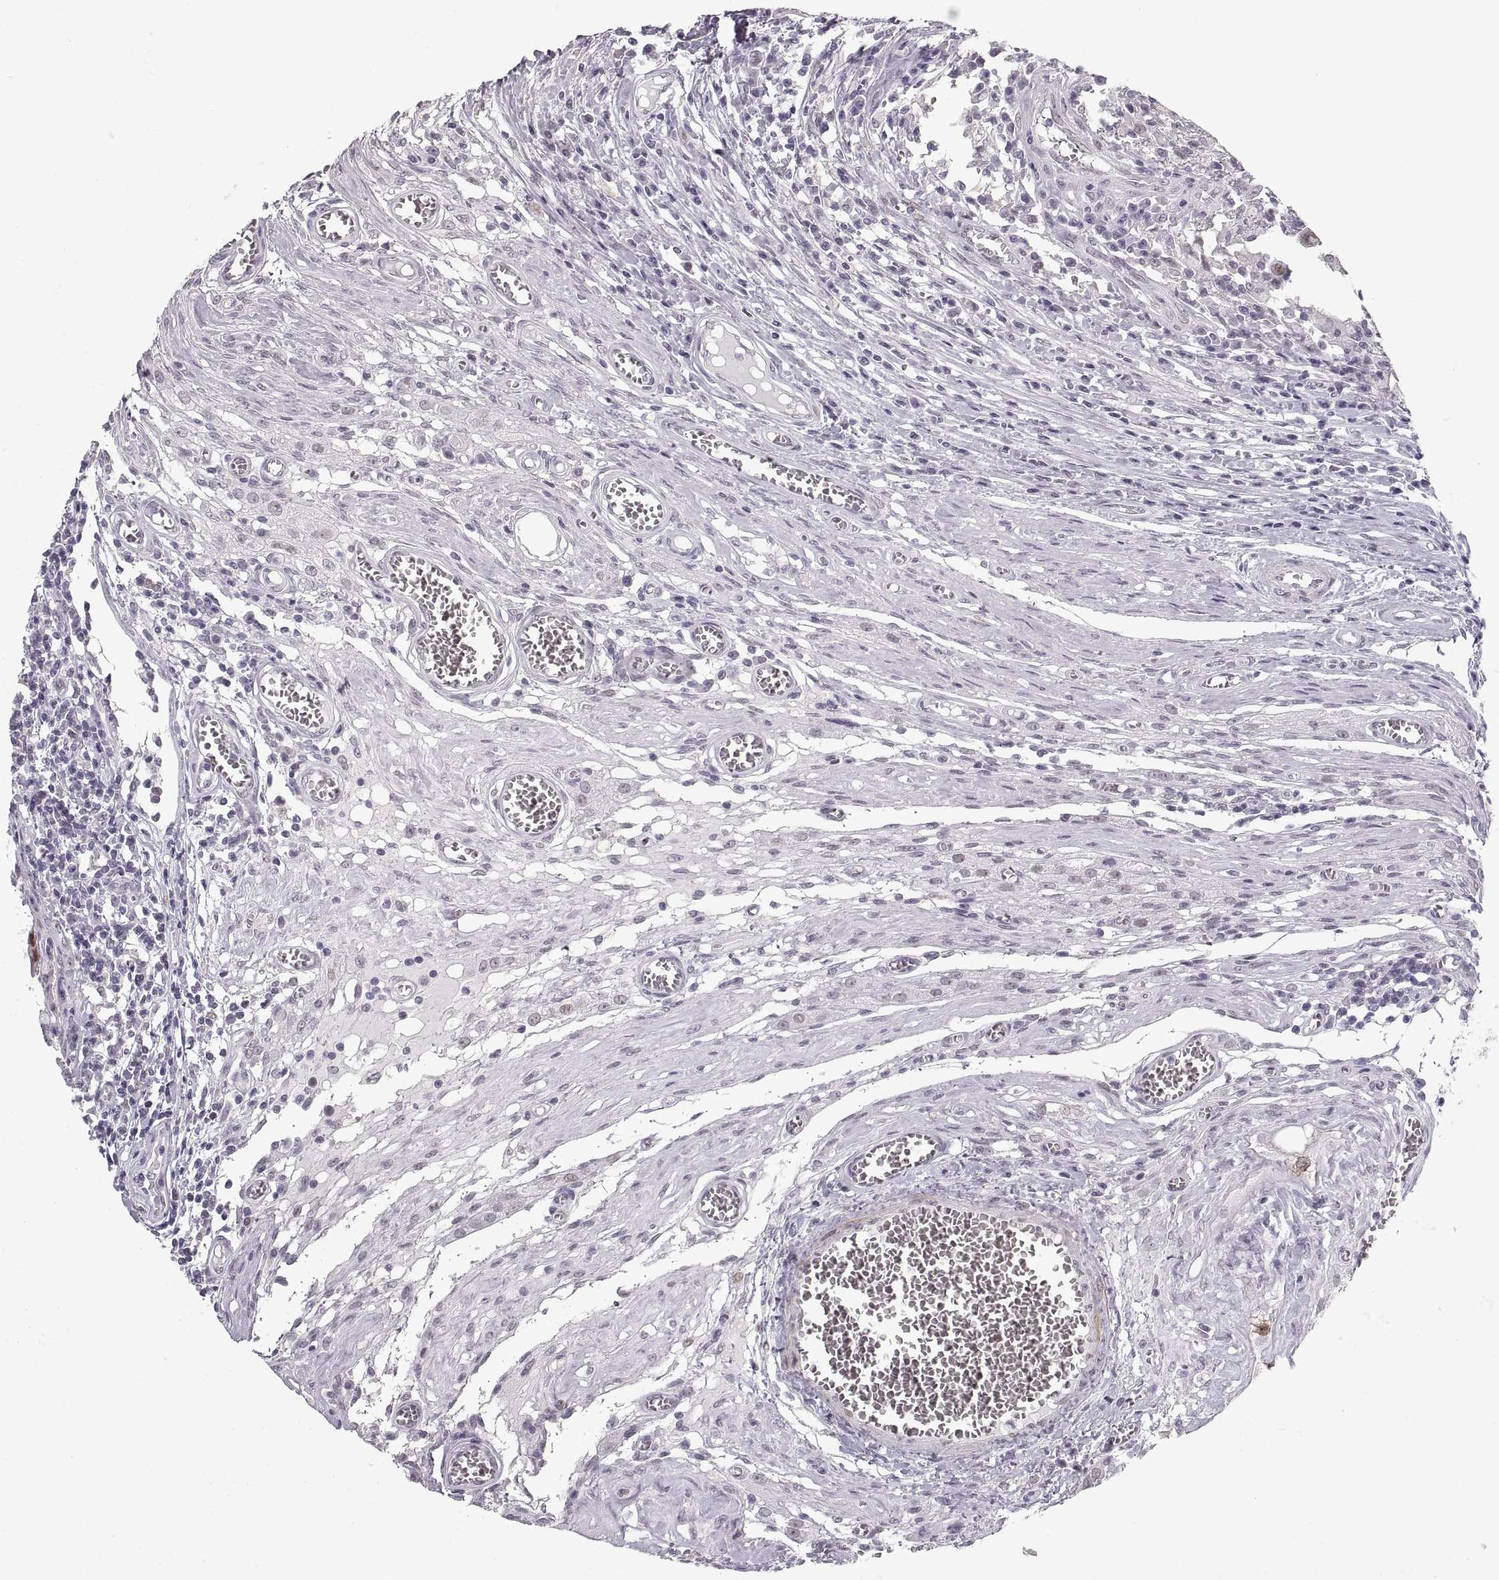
{"staining": {"intensity": "weak", "quantity": "<25%", "location": "nuclear"}, "tissue": "testis cancer", "cell_type": "Tumor cells", "image_type": "cancer", "snomed": [{"axis": "morphology", "description": "Carcinoma, Embryonal, NOS"}, {"axis": "topography", "description": "Testis"}], "caption": "Protein analysis of testis cancer (embryonal carcinoma) demonstrates no significant positivity in tumor cells. (DAB immunohistochemistry (IHC), high magnification).", "gene": "NANOS3", "patient": {"sex": "male", "age": 36}}